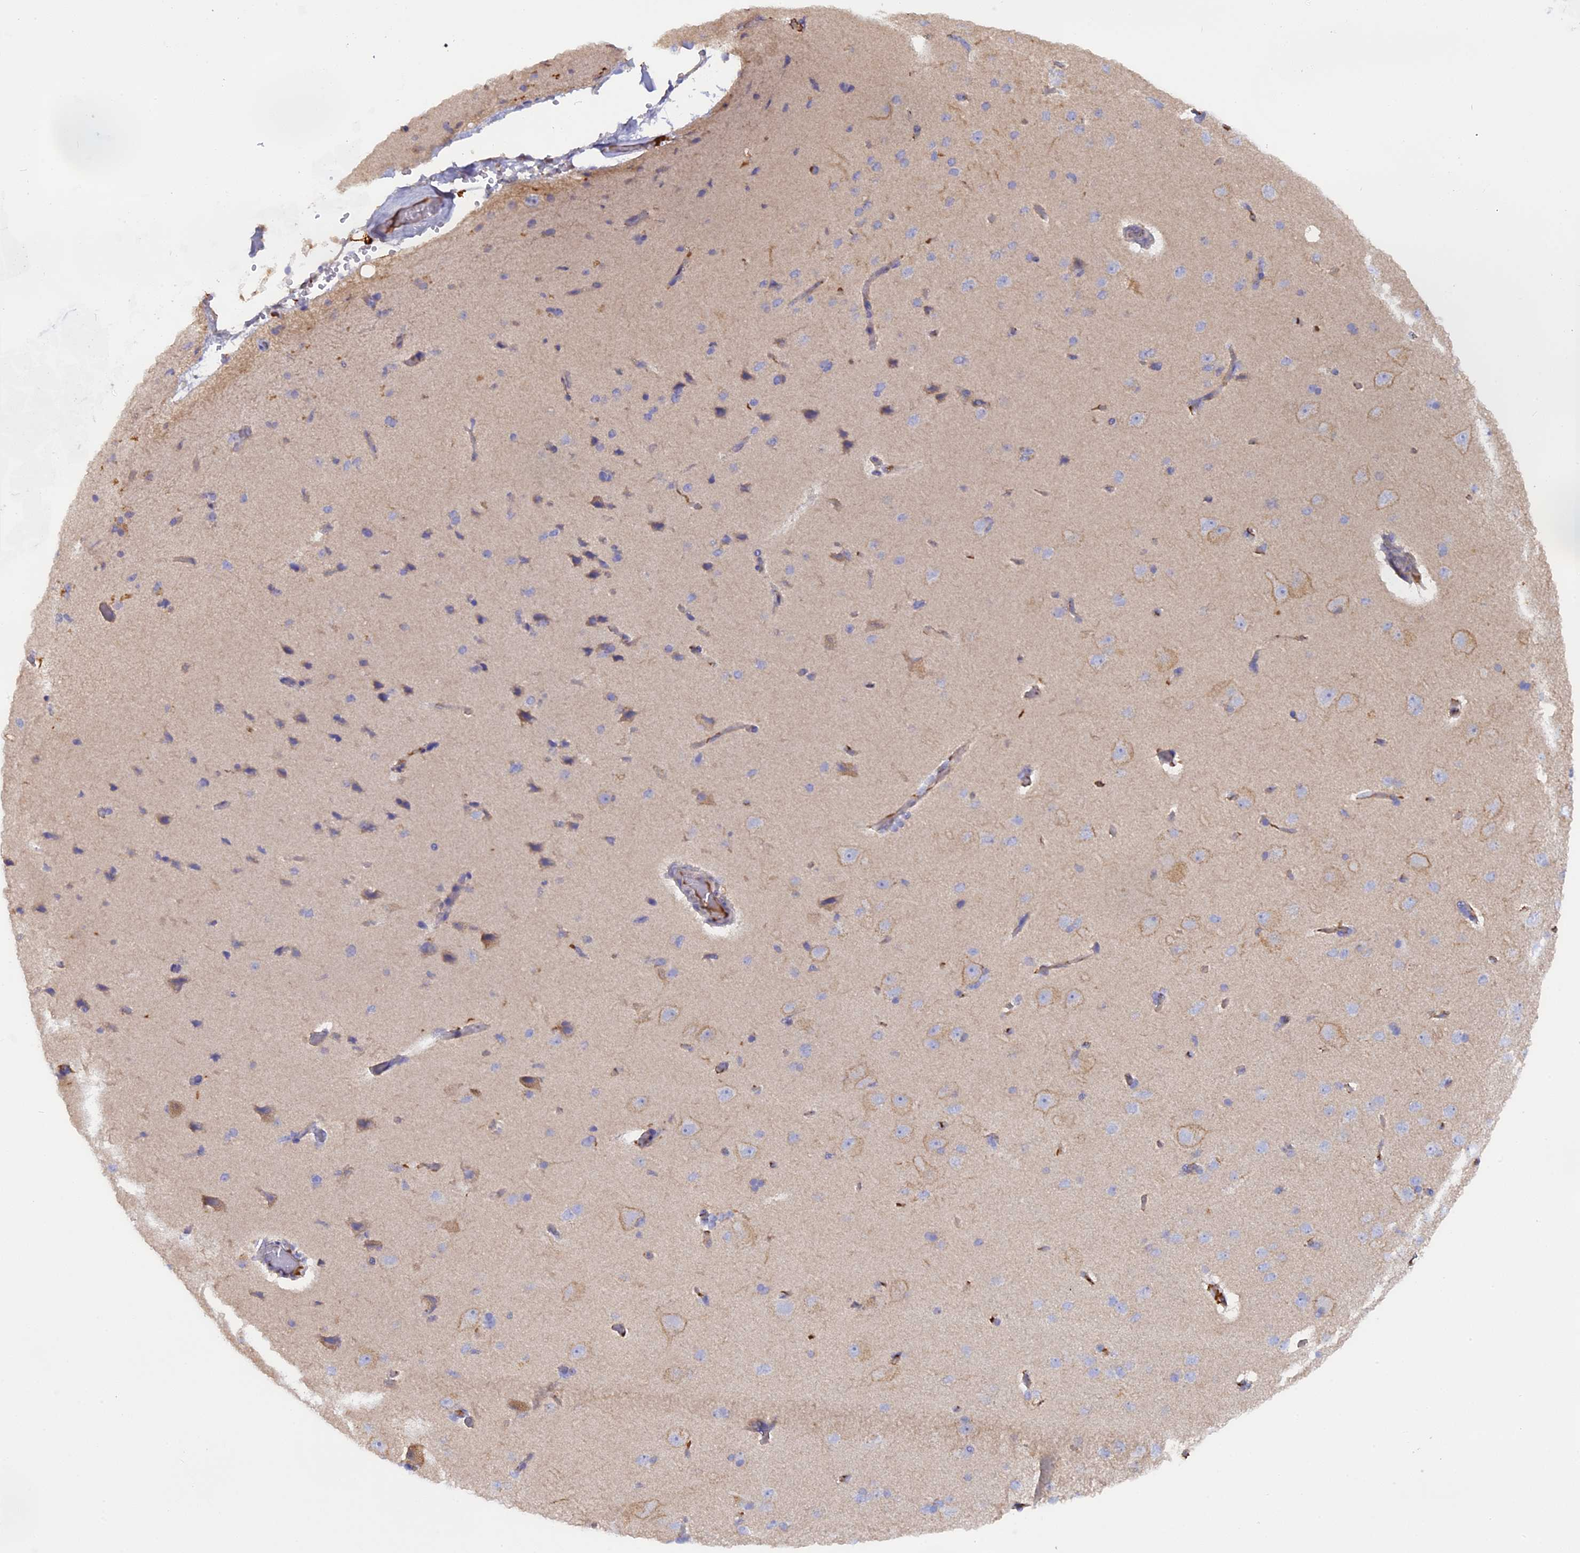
{"staining": {"intensity": "negative", "quantity": "none", "location": "none"}, "tissue": "cerebral cortex", "cell_type": "Endothelial cells", "image_type": "normal", "snomed": [{"axis": "morphology", "description": "Normal tissue, NOS"}, {"axis": "topography", "description": "Cerebral cortex"}], "caption": "The immunohistochemistry photomicrograph has no significant positivity in endothelial cells of cerebral cortex.", "gene": "CFAP119", "patient": {"sex": "male", "age": 62}}